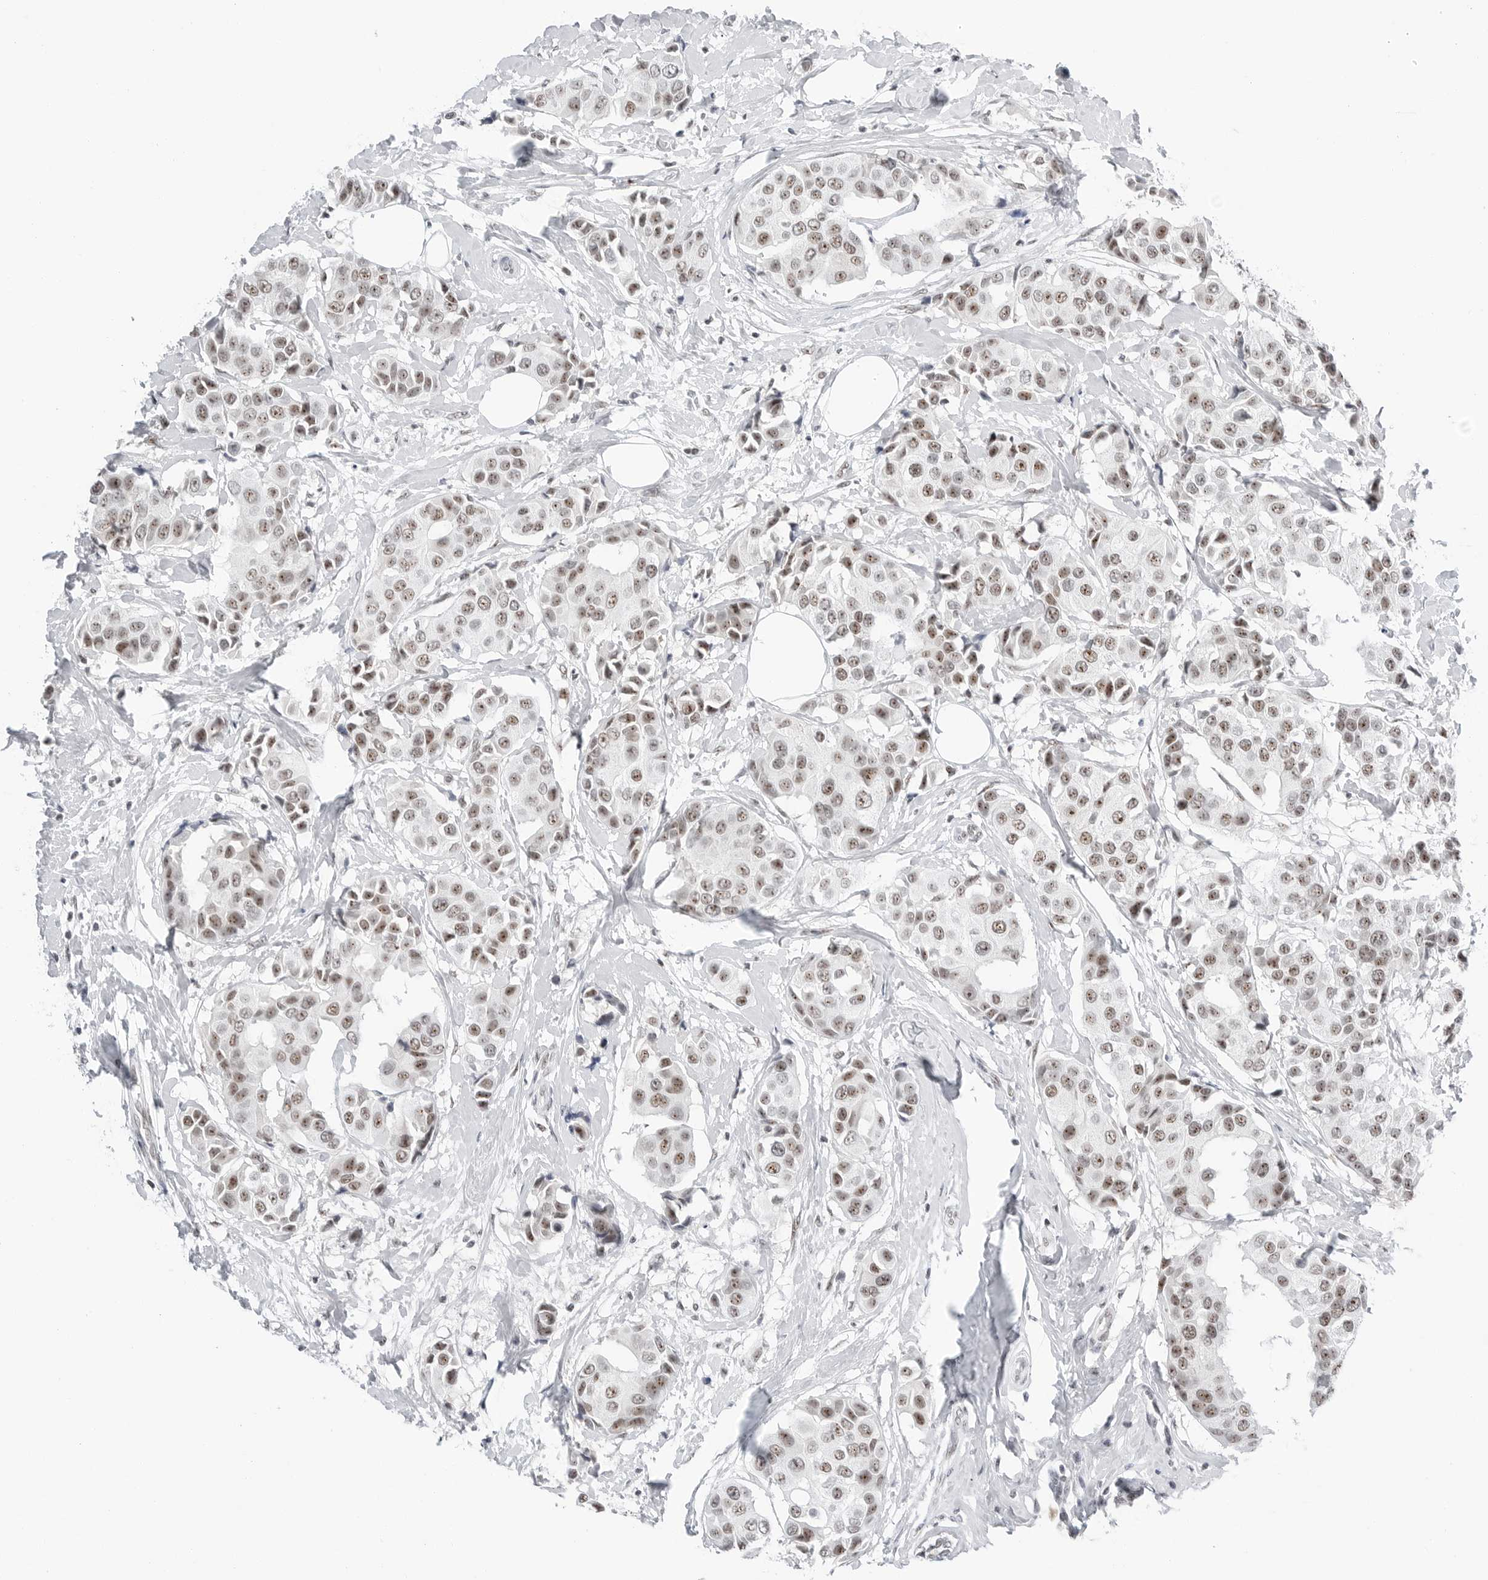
{"staining": {"intensity": "moderate", "quantity": ">75%", "location": "nuclear"}, "tissue": "breast cancer", "cell_type": "Tumor cells", "image_type": "cancer", "snomed": [{"axis": "morphology", "description": "Normal tissue, NOS"}, {"axis": "morphology", "description": "Duct carcinoma"}, {"axis": "topography", "description": "Breast"}], "caption": "IHC (DAB (3,3'-diaminobenzidine)) staining of human breast cancer reveals moderate nuclear protein expression in about >75% of tumor cells.", "gene": "WRAP53", "patient": {"sex": "female", "age": 39}}